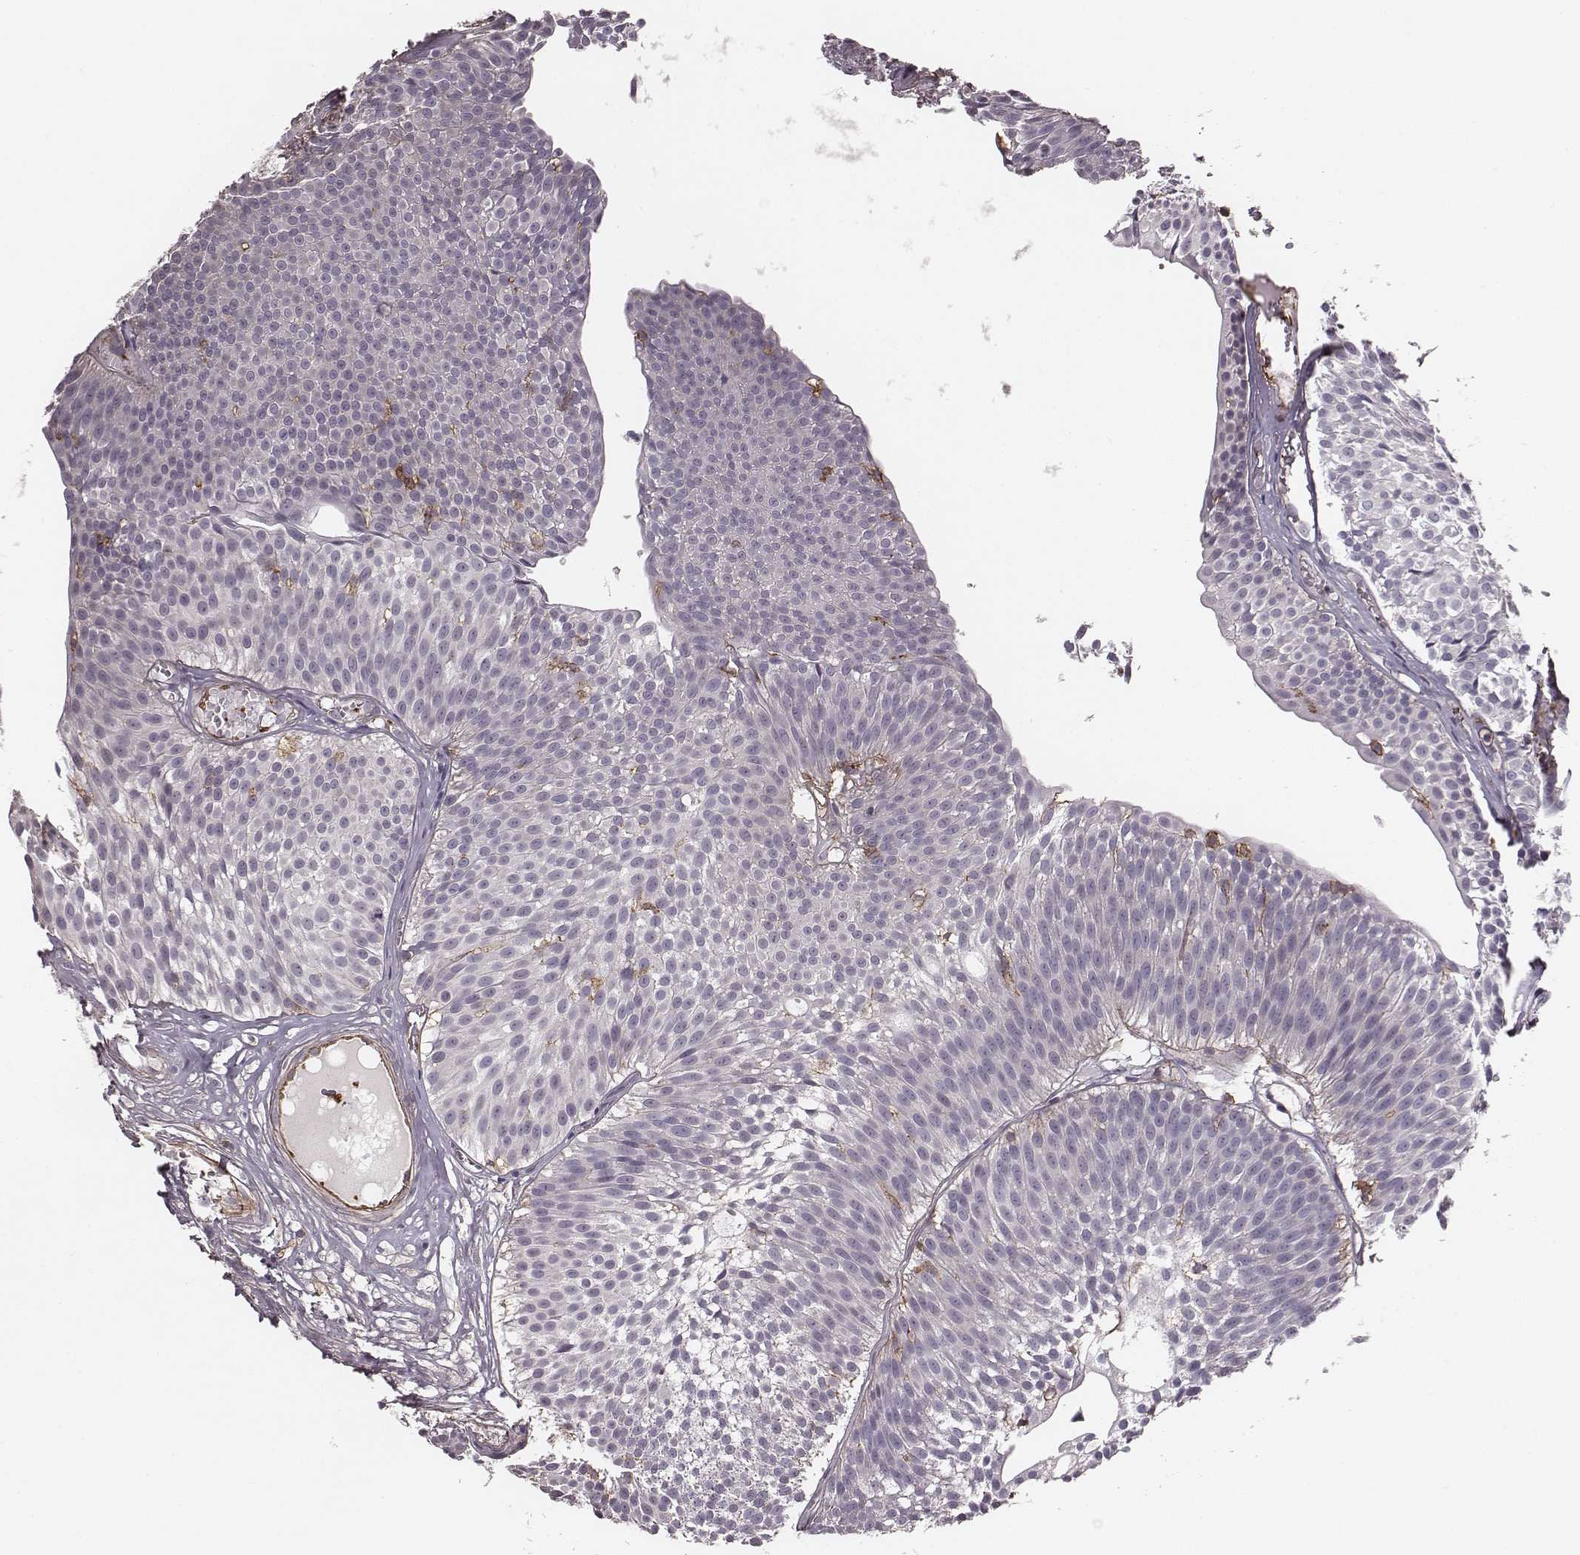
{"staining": {"intensity": "negative", "quantity": "none", "location": "none"}, "tissue": "urothelial cancer", "cell_type": "Tumor cells", "image_type": "cancer", "snomed": [{"axis": "morphology", "description": "Urothelial carcinoma, Low grade"}, {"axis": "topography", "description": "Urinary bladder"}], "caption": "Urothelial carcinoma (low-grade) stained for a protein using IHC shows no expression tumor cells.", "gene": "ZYX", "patient": {"sex": "male", "age": 63}}